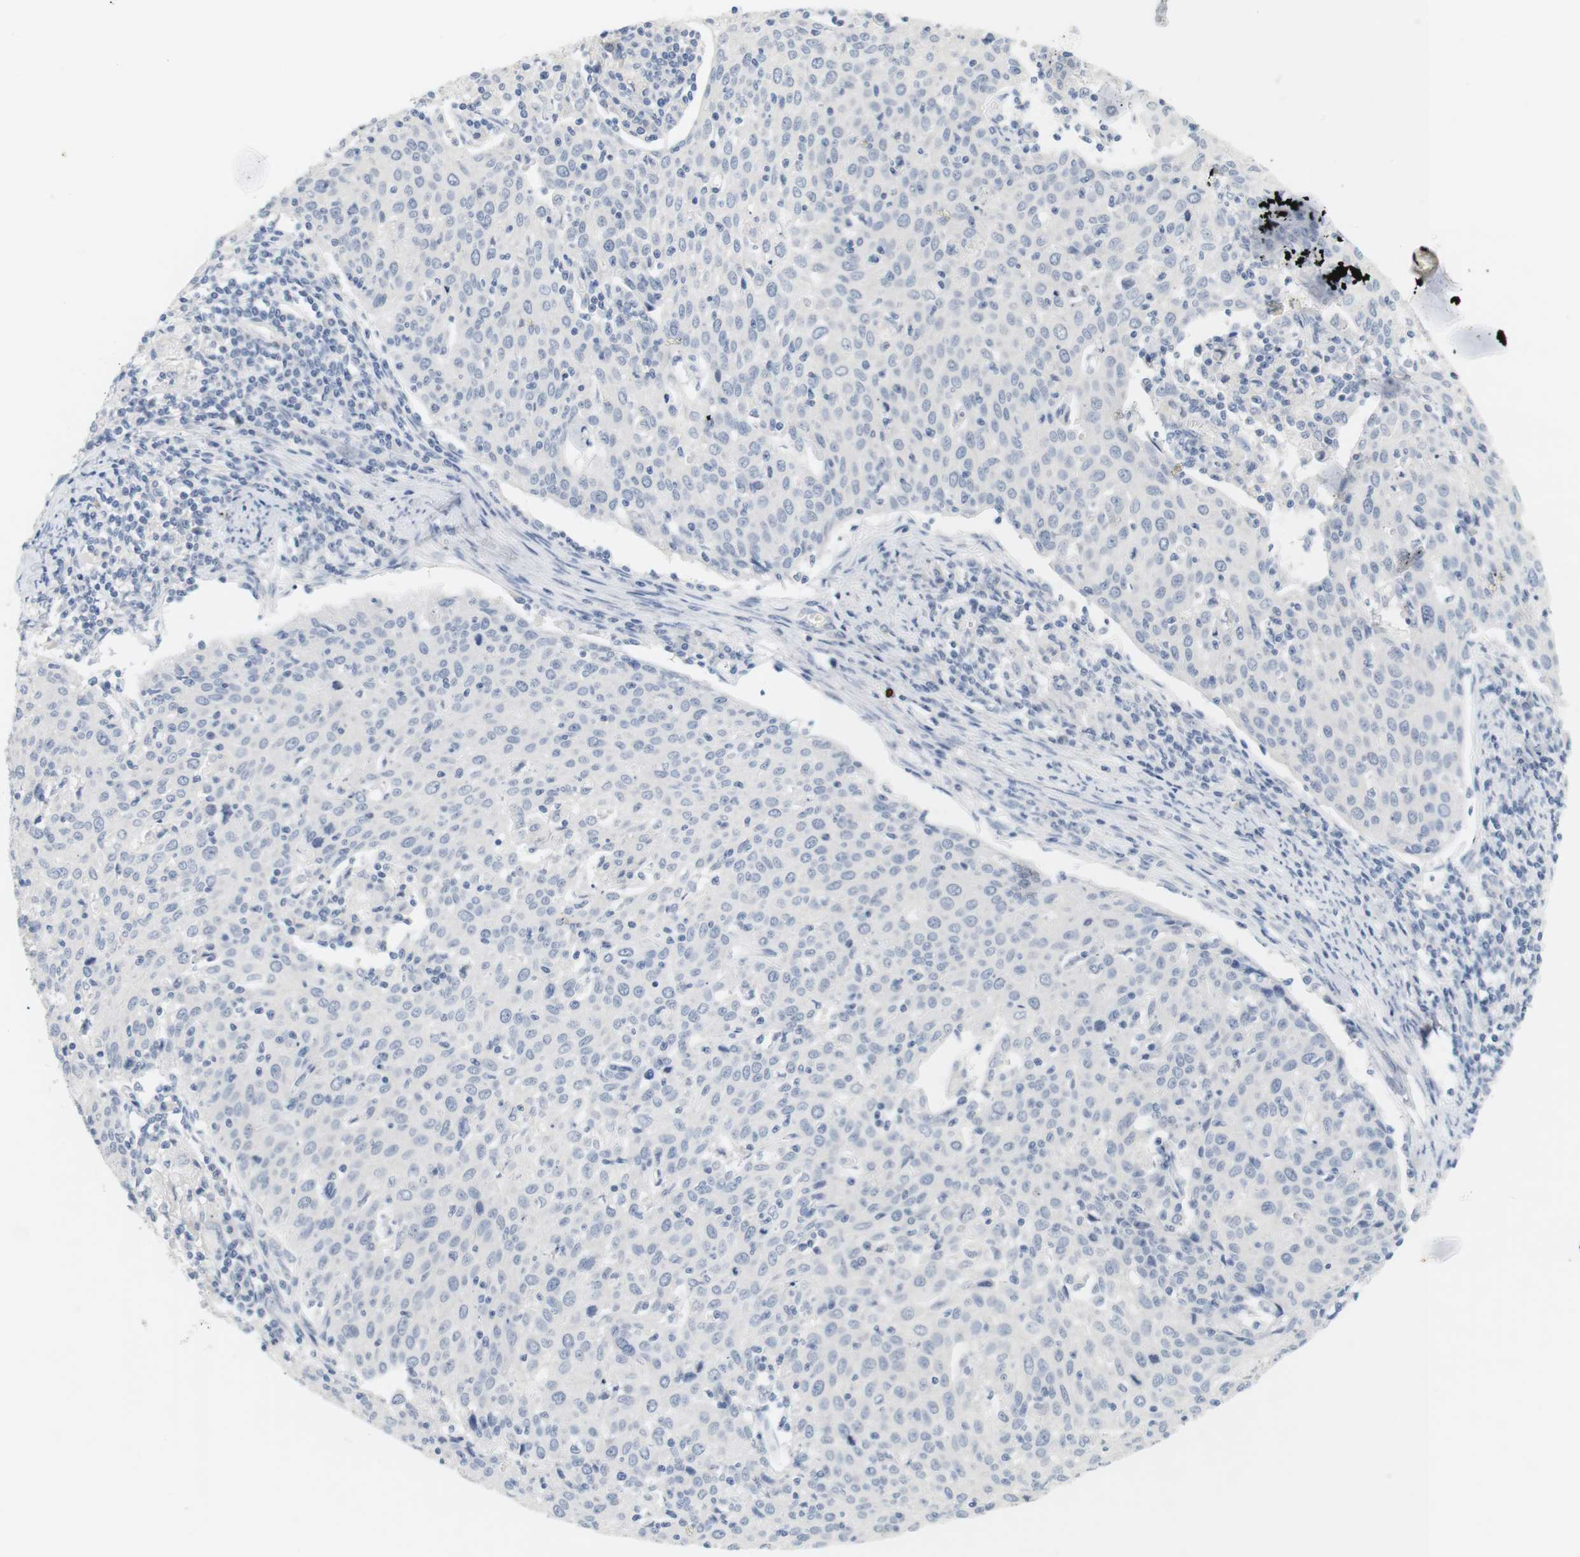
{"staining": {"intensity": "negative", "quantity": "none", "location": "none"}, "tissue": "cervical cancer", "cell_type": "Tumor cells", "image_type": "cancer", "snomed": [{"axis": "morphology", "description": "Squamous cell carcinoma, NOS"}, {"axis": "topography", "description": "Cervix"}], "caption": "Immunohistochemistry (IHC) histopathology image of neoplastic tissue: human cervical squamous cell carcinoma stained with DAB displays no significant protein expression in tumor cells.", "gene": "OPRM1", "patient": {"sex": "female", "age": 38}}